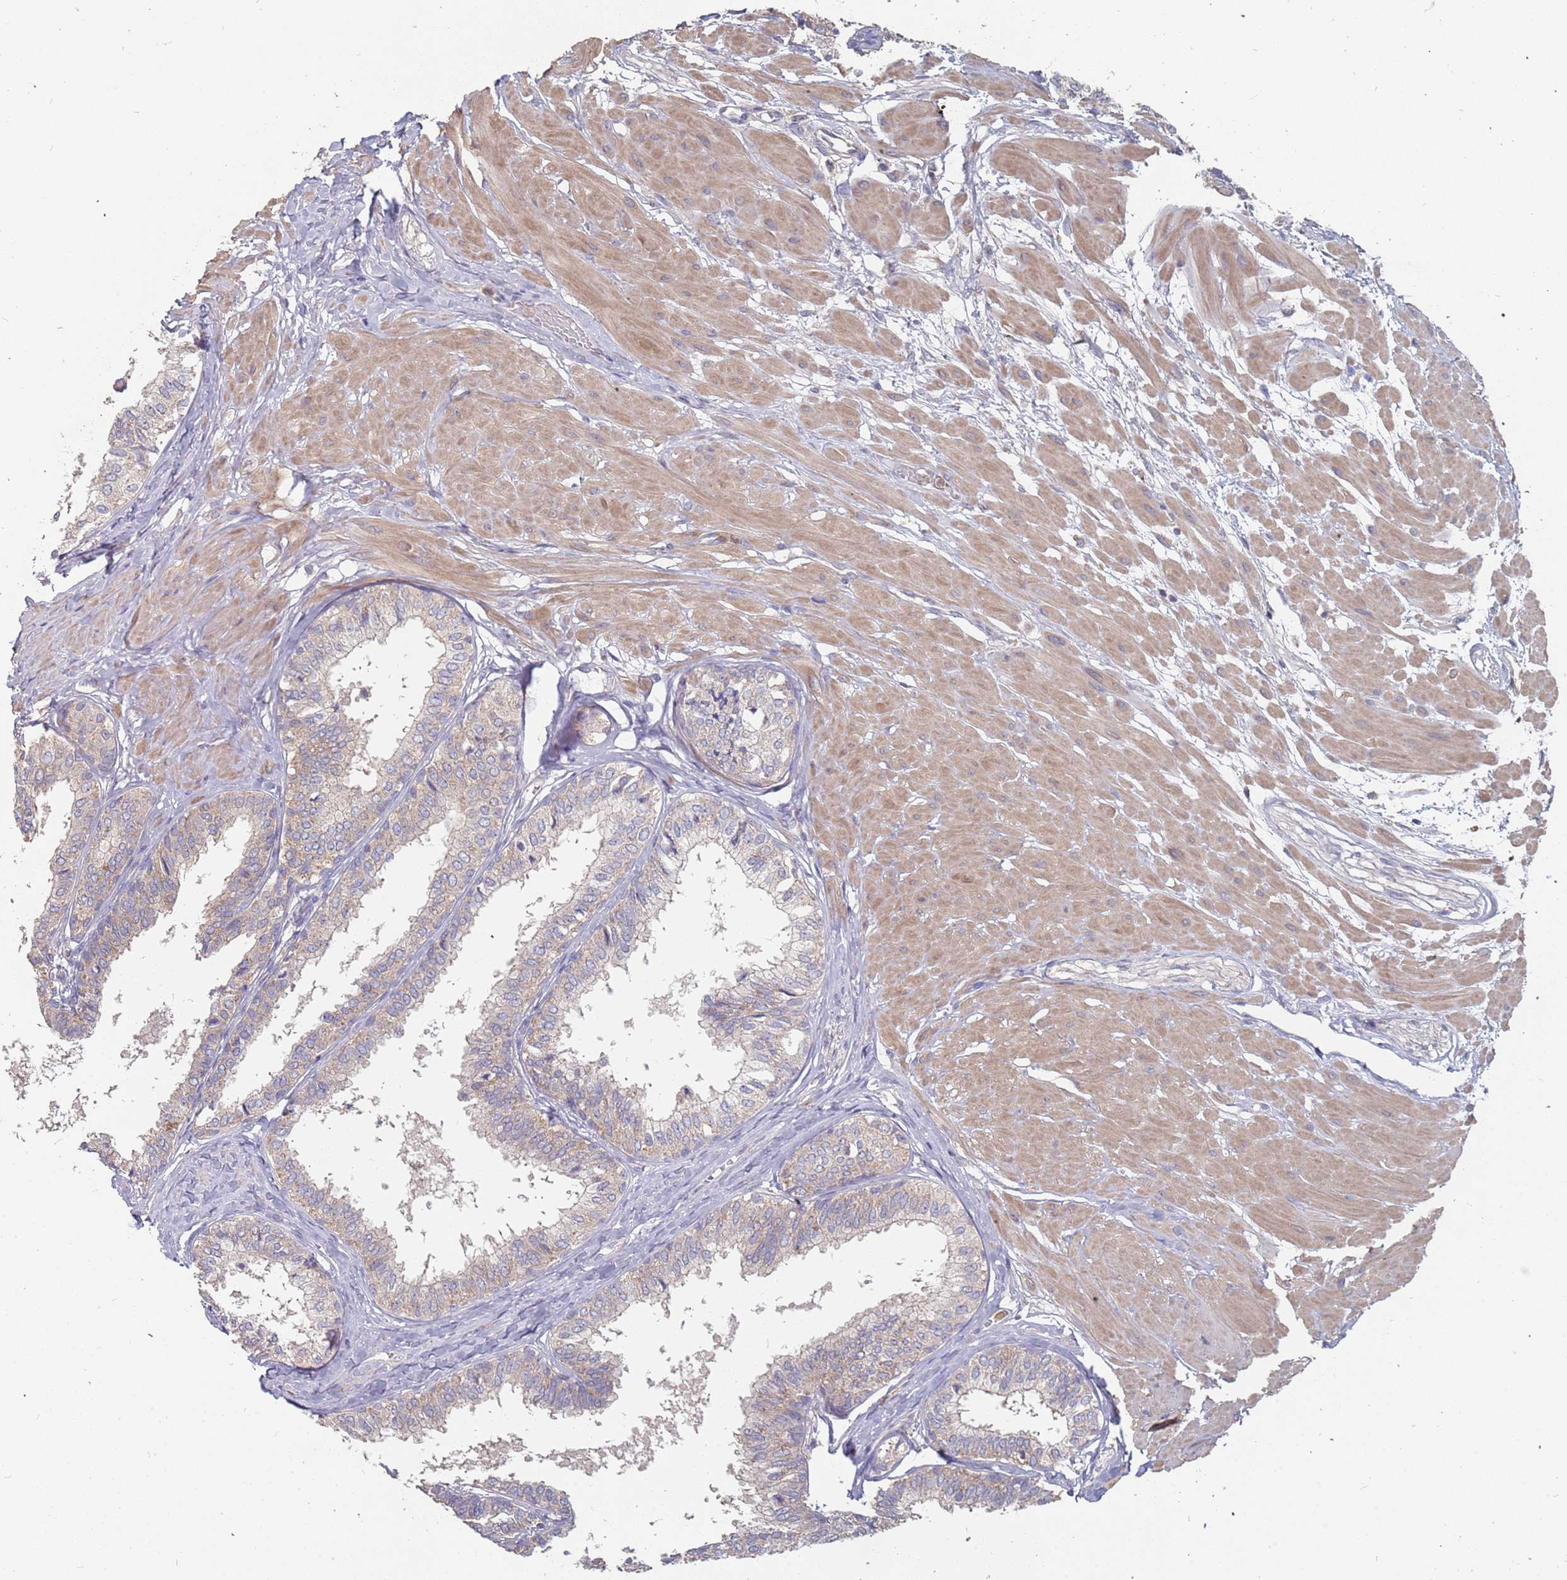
{"staining": {"intensity": "moderate", "quantity": "25%-75%", "location": "cytoplasmic/membranous"}, "tissue": "prostate", "cell_type": "Glandular cells", "image_type": "normal", "snomed": [{"axis": "morphology", "description": "Normal tissue, NOS"}, {"axis": "topography", "description": "Prostate"}], "caption": "Immunohistochemical staining of normal prostate reveals medium levels of moderate cytoplasmic/membranous staining in about 25%-75% of glandular cells. The protein is stained brown, and the nuclei are stained in blue (DAB (3,3'-diaminobenzidine) IHC with brightfield microscopy, high magnification).", "gene": "TCEANC2", "patient": {"sex": "male", "age": 48}}